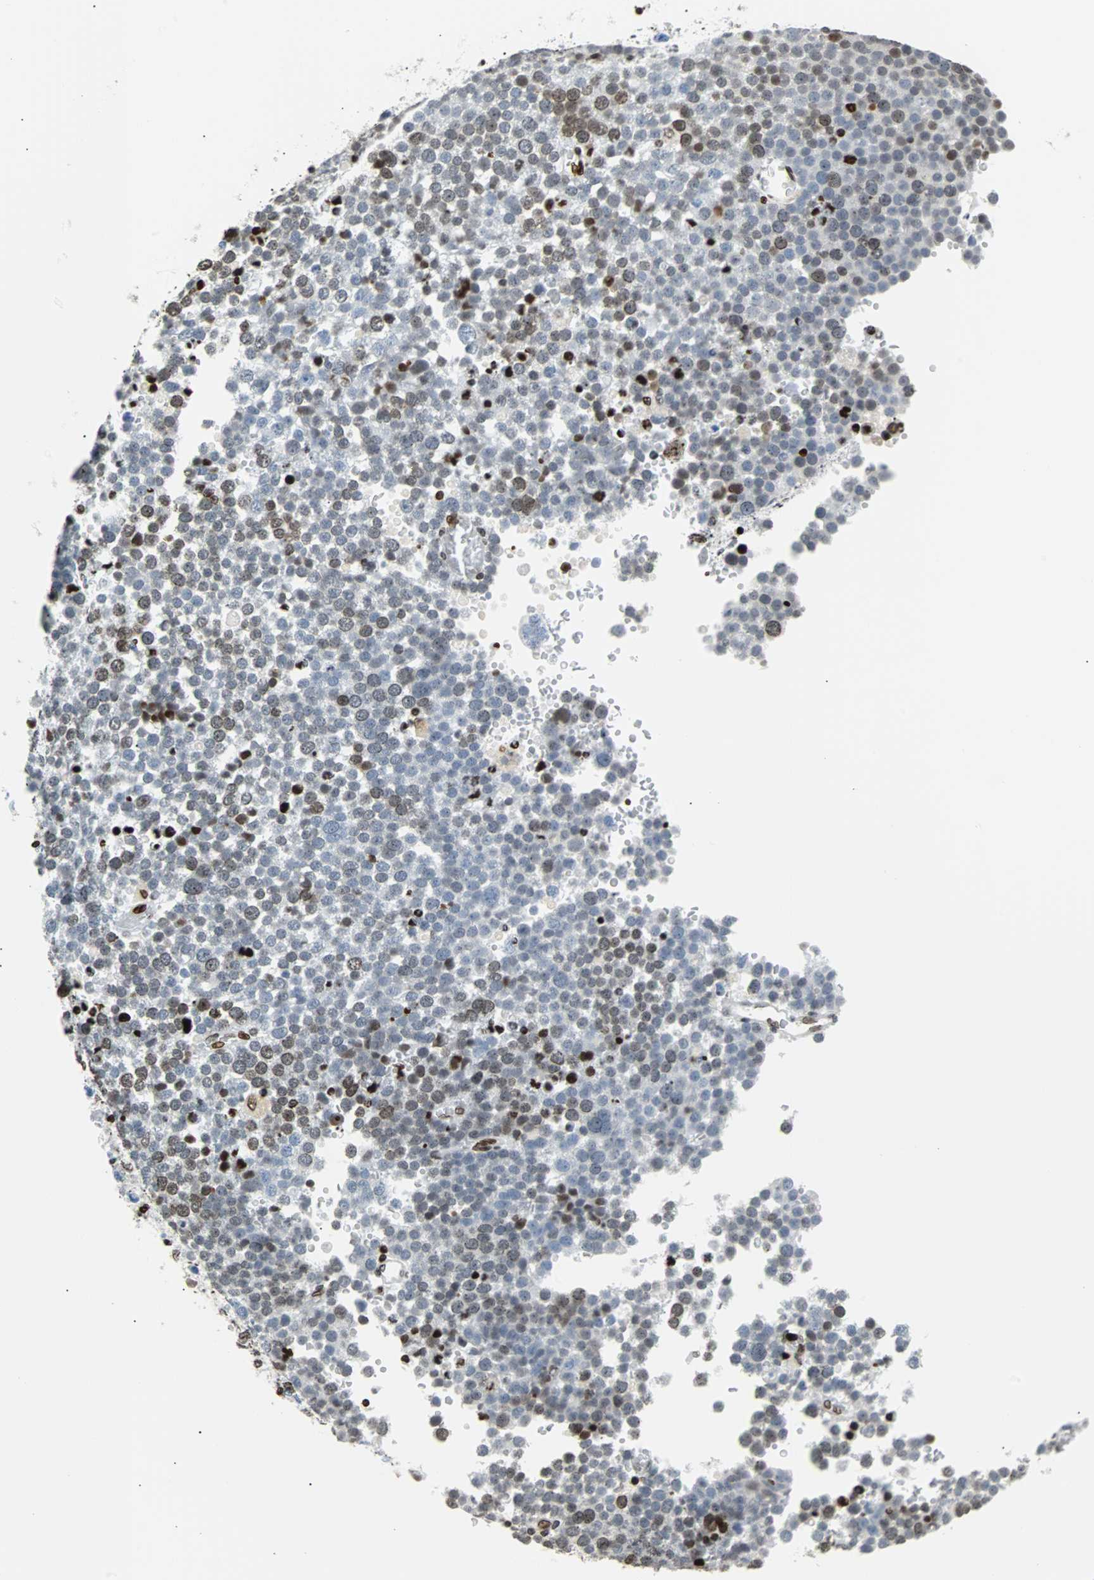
{"staining": {"intensity": "moderate", "quantity": "25%-75%", "location": "nuclear"}, "tissue": "testis cancer", "cell_type": "Tumor cells", "image_type": "cancer", "snomed": [{"axis": "morphology", "description": "Seminoma, NOS"}, {"axis": "topography", "description": "Testis"}], "caption": "Tumor cells reveal medium levels of moderate nuclear positivity in about 25%-75% of cells in testis seminoma.", "gene": "ZNF131", "patient": {"sex": "male", "age": 71}}